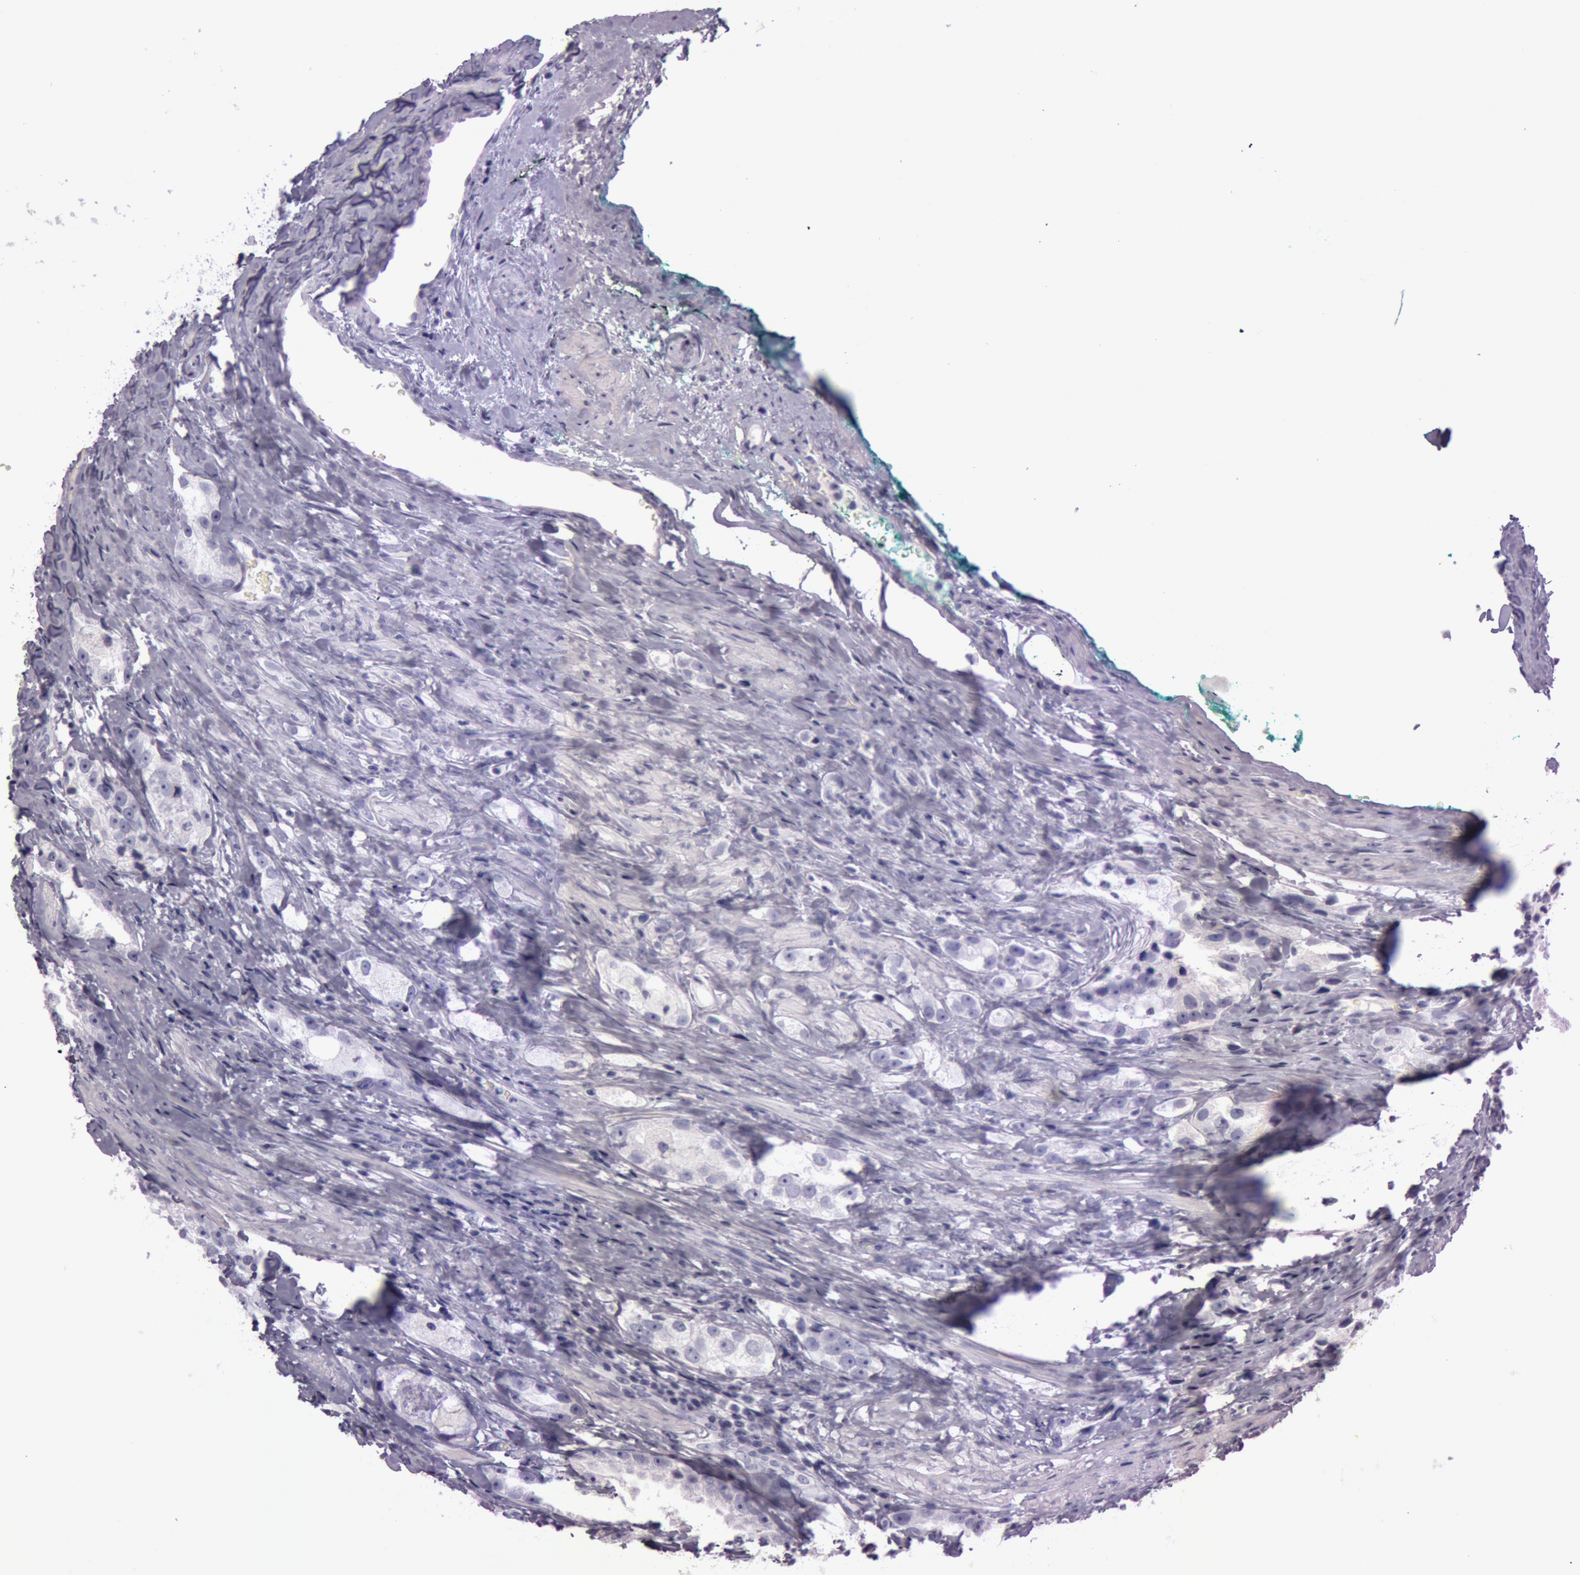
{"staining": {"intensity": "negative", "quantity": "none", "location": "none"}, "tissue": "prostate cancer", "cell_type": "Tumor cells", "image_type": "cancer", "snomed": [{"axis": "morphology", "description": "Adenocarcinoma, High grade"}, {"axis": "topography", "description": "Prostate"}], "caption": "This is an IHC photomicrograph of human prostate cancer (adenocarcinoma (high-grade)). There is no staining in tumor cells.", "gene": "S100A7", "patient": {"sex": "male", "age": 63}}